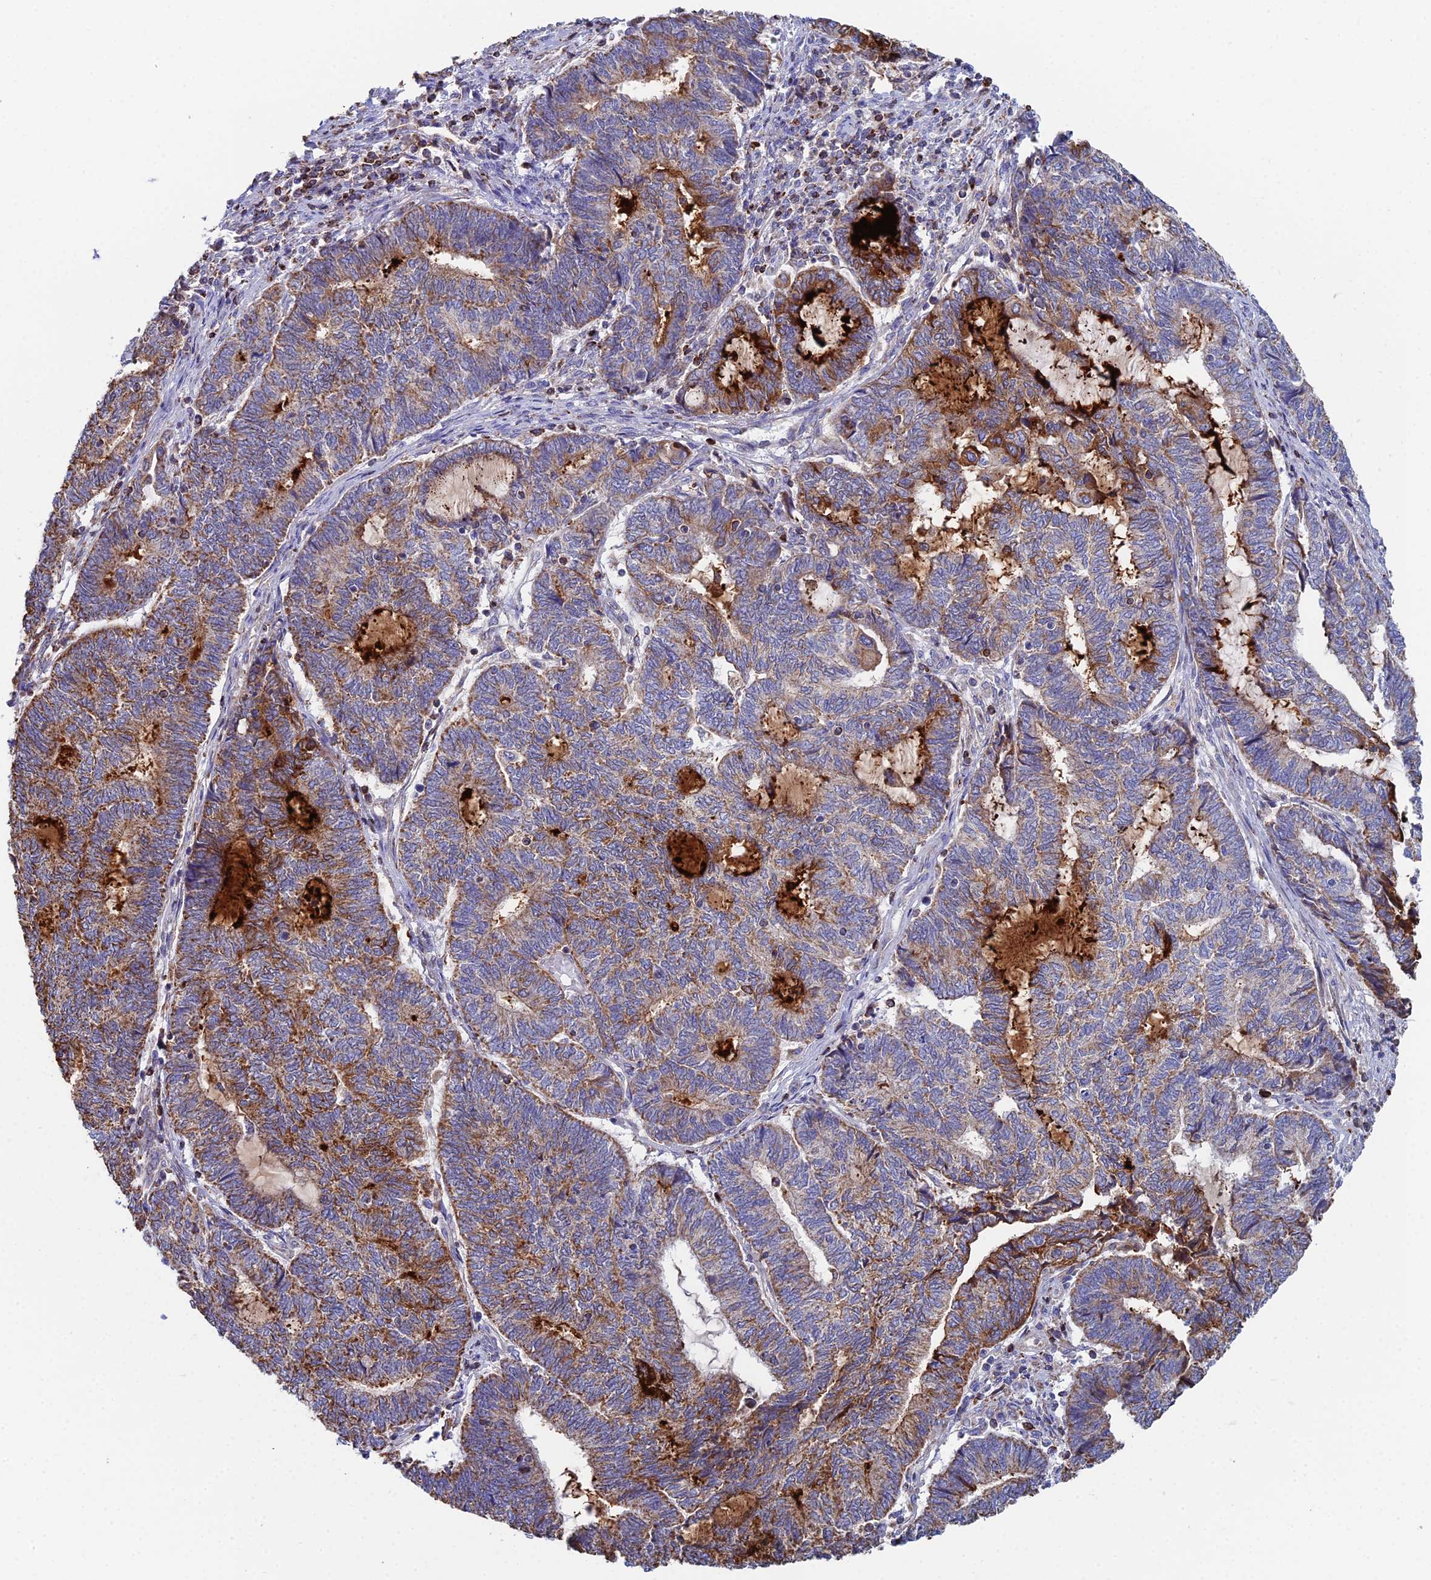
{"staining": {"intensity": "strong", "quantity": "25%-75%", "location": "cytoplasmic/membranous"}, "tissue": "endometrial cancer", "cell_type": "Tumor cells", "image_type": "cancer", "snomed": [{"axis": "morphology", "description": "Adenocarcinoma, NOS"}, {"axis": "topography", "description": "Uterus"}, {"axis": "topography", "description": "Endometrium"}], "caption": "Immunohistochemical staining of human adenocarcinoma (endometrial) demonstrates high levels of strong cytoplasmic/membranous expression in about 25%-75% of tumor cells.", "gene": "SPOCK2", "patient": {"sex": "female", "age": 70}}